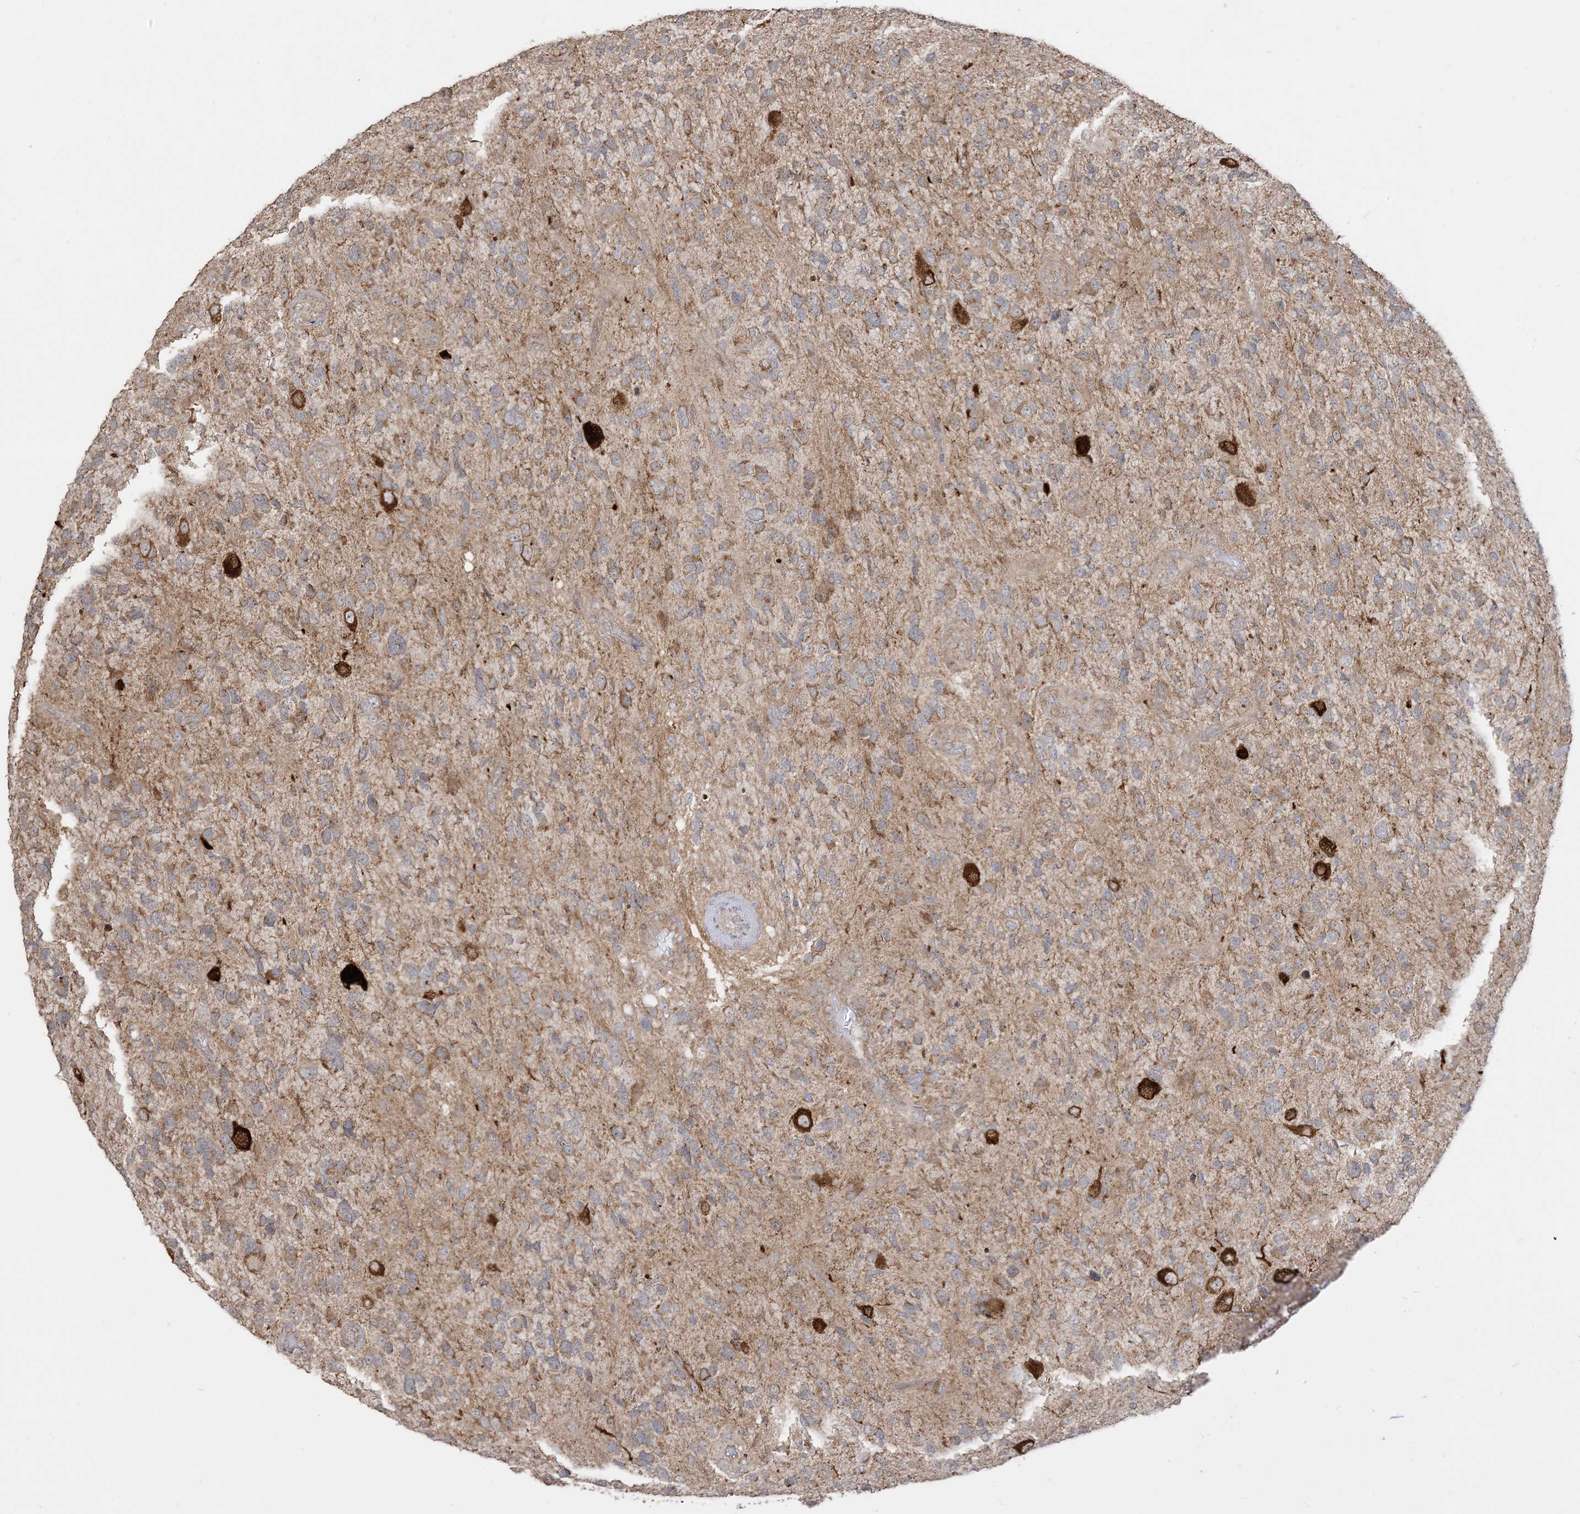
{"staining": {"intensity": "moderate", "quantity": ">75%", "location": "cytoplasmic/membranous"}, "tissue": "glioma", "cell_type": "Tumor cells", "image_type": "cancer", "snomed": [{"axis": "morphology", "description": "Glioma, malignant, High grade"}, {"axis": "topography", "description": "Brain"}], "caption": "Glioma was stained to show a protein in brown. There is medium levels of moderate cytoplasmic/membranous expression in about >75% of tumor cells. The protein of interest is stained brown, and the nuclei are stained in blue (DAB IHC with brightfield microscopy, high magnification).", "gene": "SIRT3", "patient": {"sex": "female", "age": 58}}